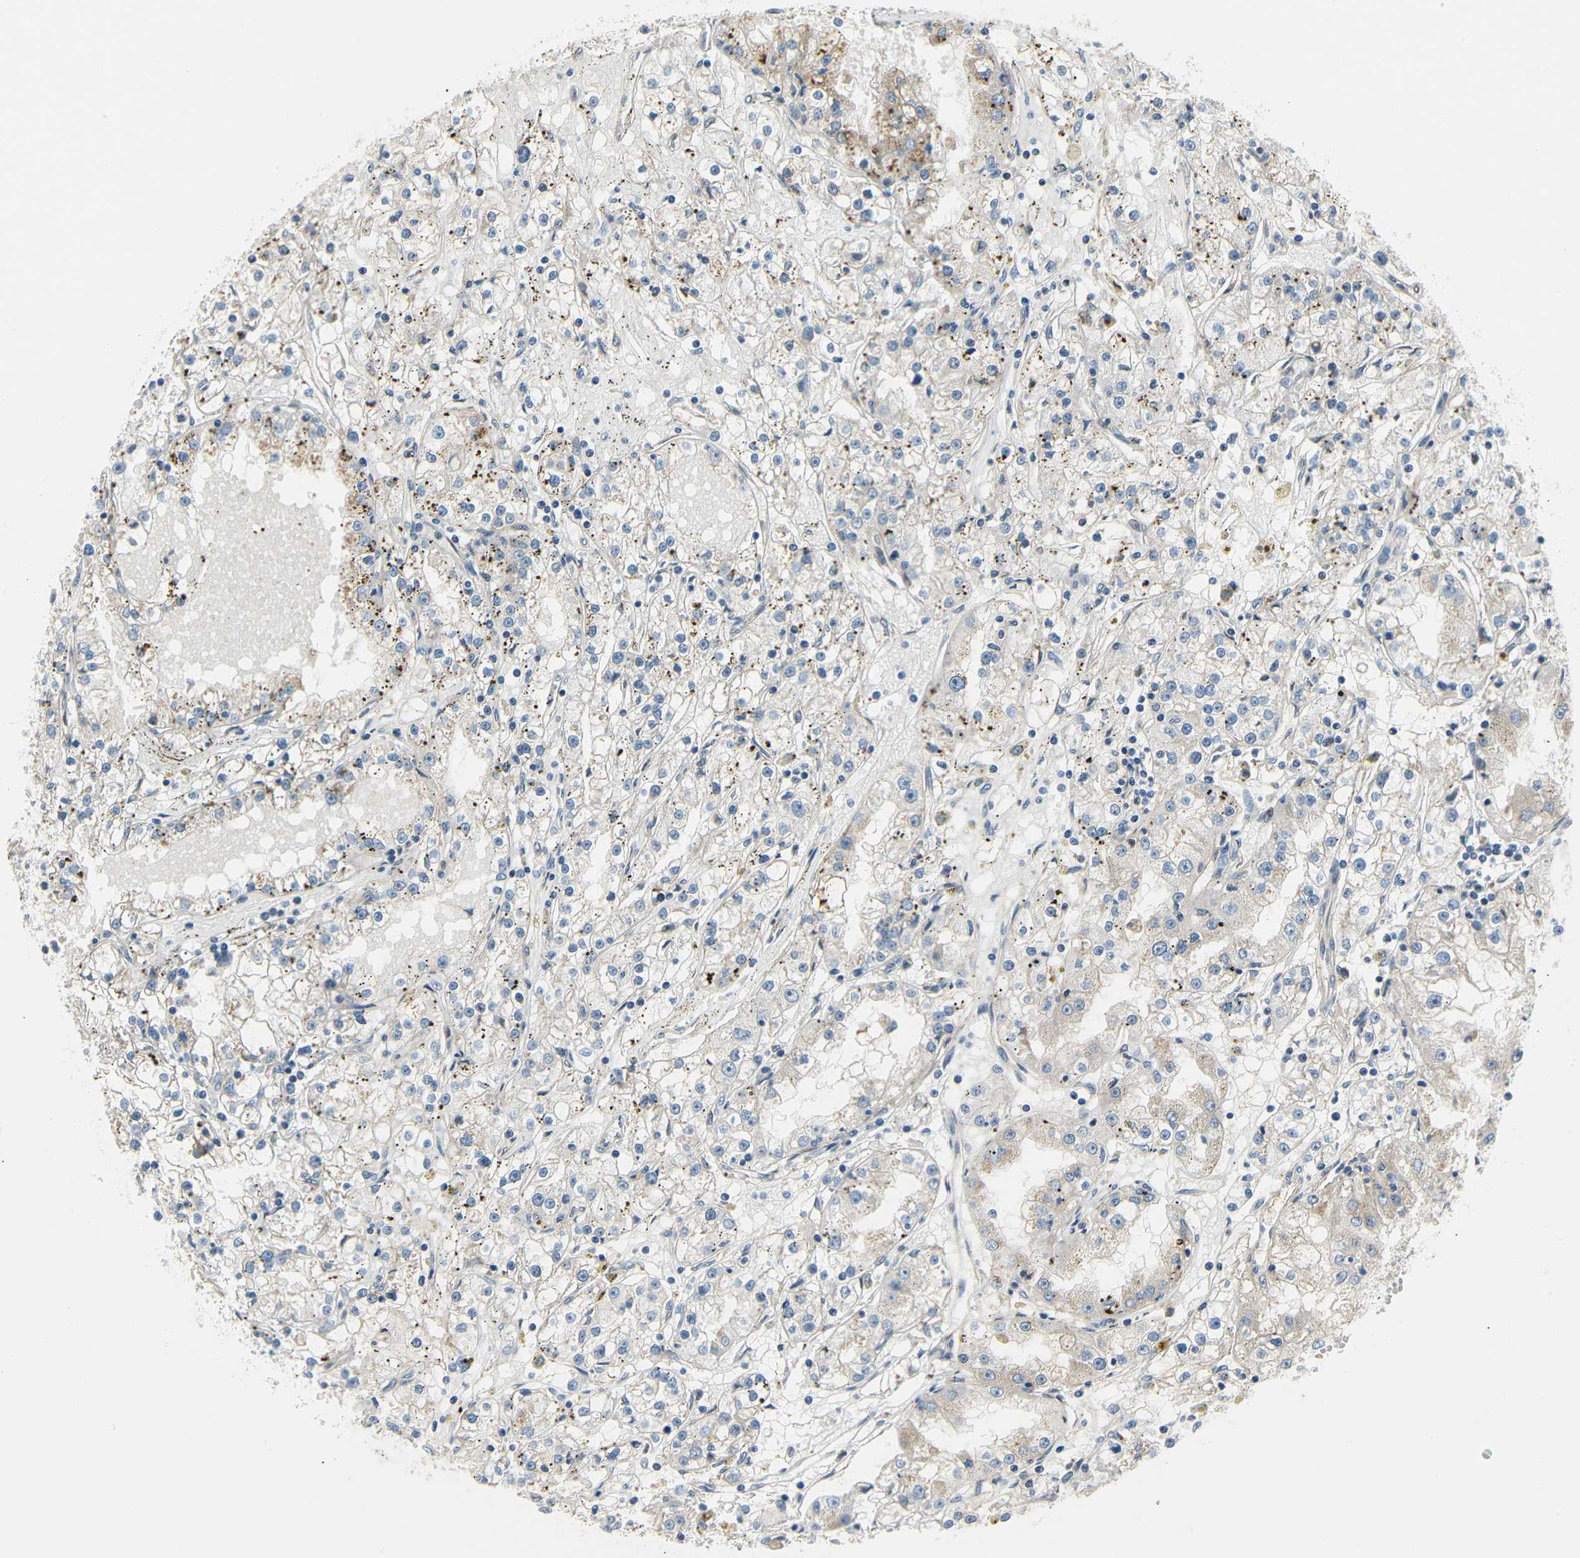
{"staining": {"intensity": "negative", "quantity": "none", "location": "none"}, "tissue": "renal cancer", "cell_type": "Tumor cells", "image_type": "cancer", "snomed": [{"axis": "morphology", "description": "Adenocarcinoma, NOS"}, {"axis": "topography", "description": "Kidney"}], "caption": "Human renal cancer stained for a protein using immunohistochemistry (IHC) shows no expression in tumor cells.", "gene": "IMPG2", "patient": {"sex": "male", "age": 56}}